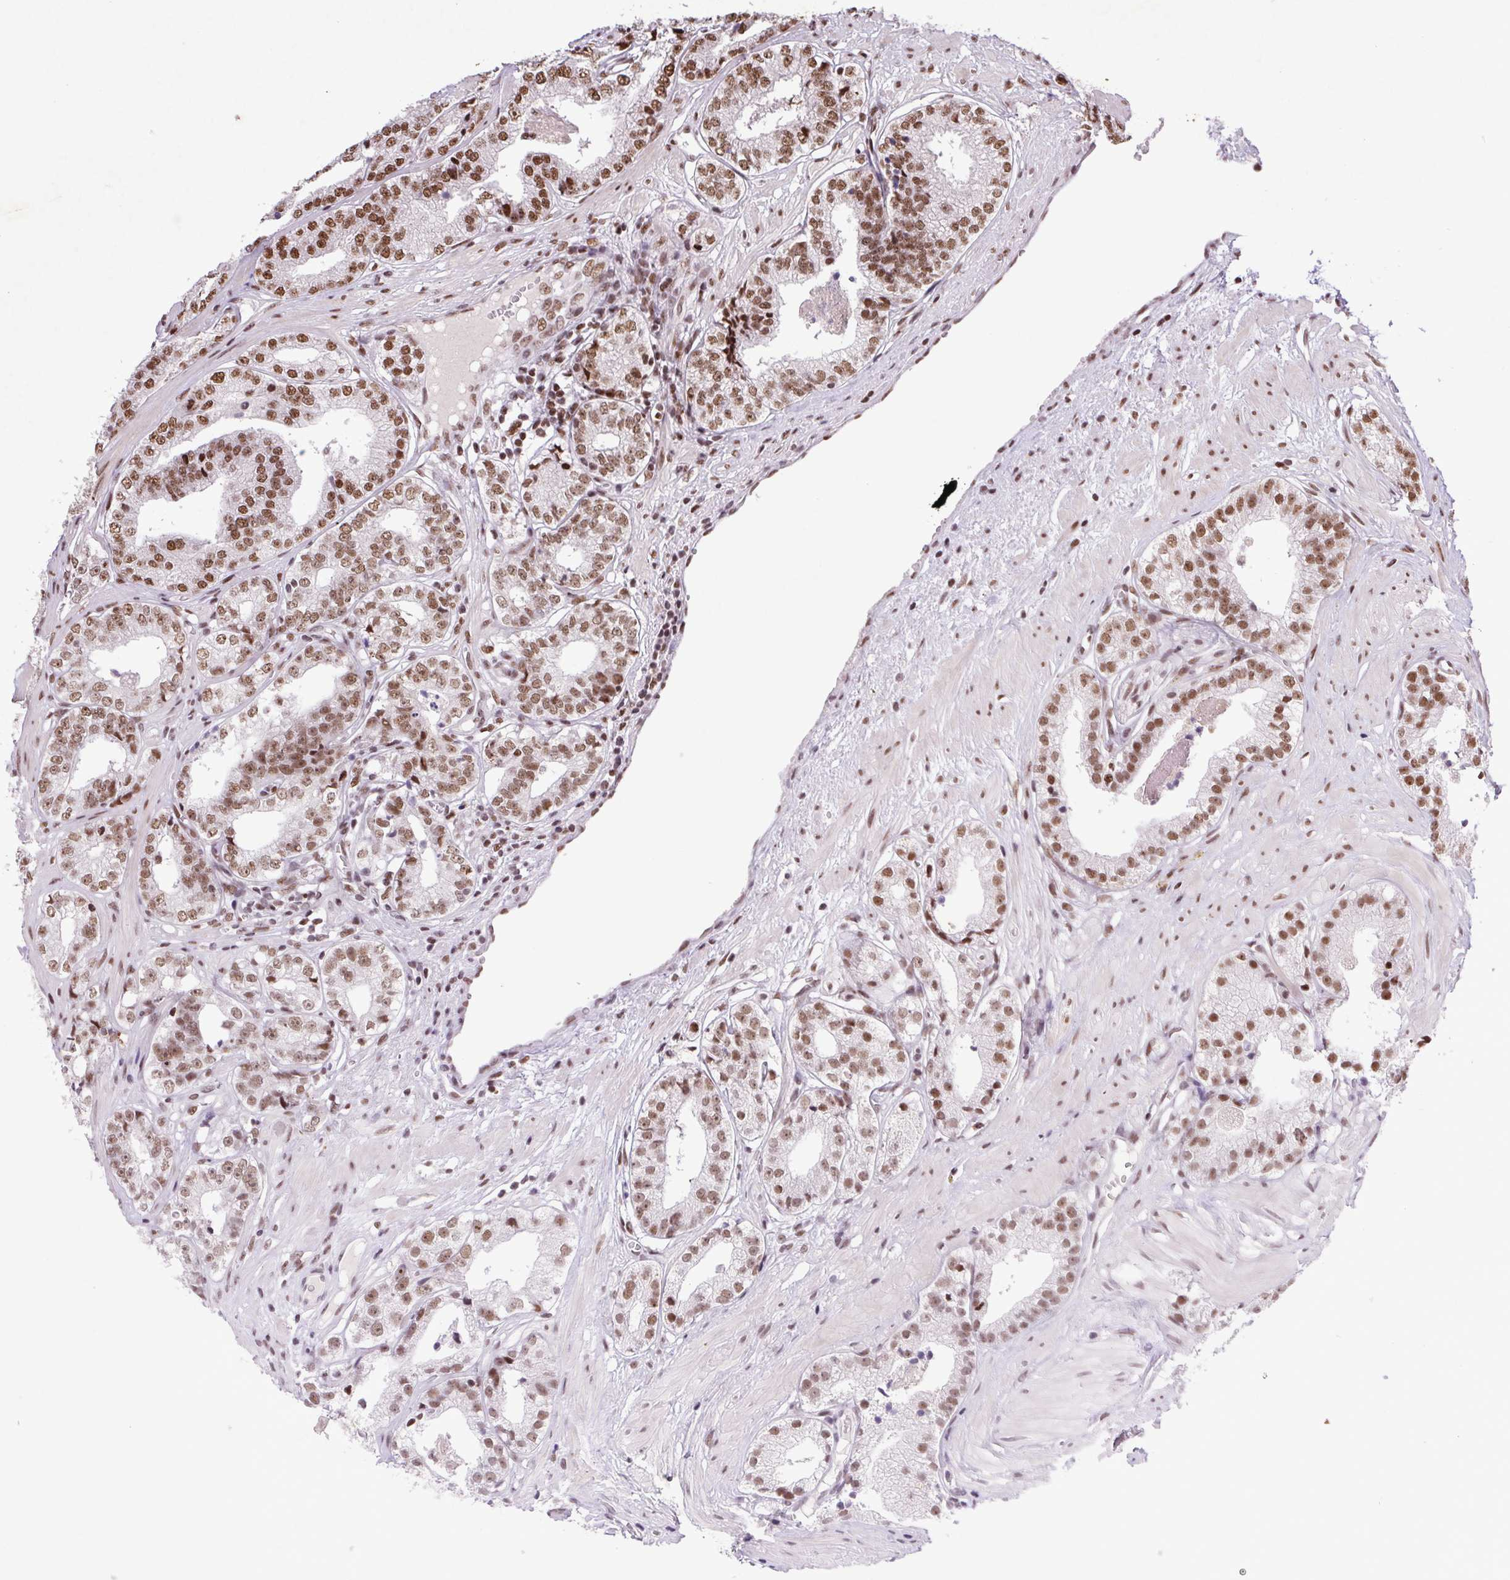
{"staining": {"intensity": "moderate", "quantity": ">75%", "location": "nuclear"}, "tissue": "prostate cancer", "cell_type": "Tumor cells", "image_type": "cancer", "snomed": [{"axis": "morphology", "description": "Adenocarcinoma, Low grade"}, {"axis": "topography", "description": "Prostate"}], "caption": "IHC micrograph of prostate low-grade adenocarcinoma stained for a protein (brown), which demonstrates medium levels of moderate nuclear positivity in about >75% of tumor cells.", "gene": "LDLRAD4", "patient": {"sex": "male", "age": 60}}